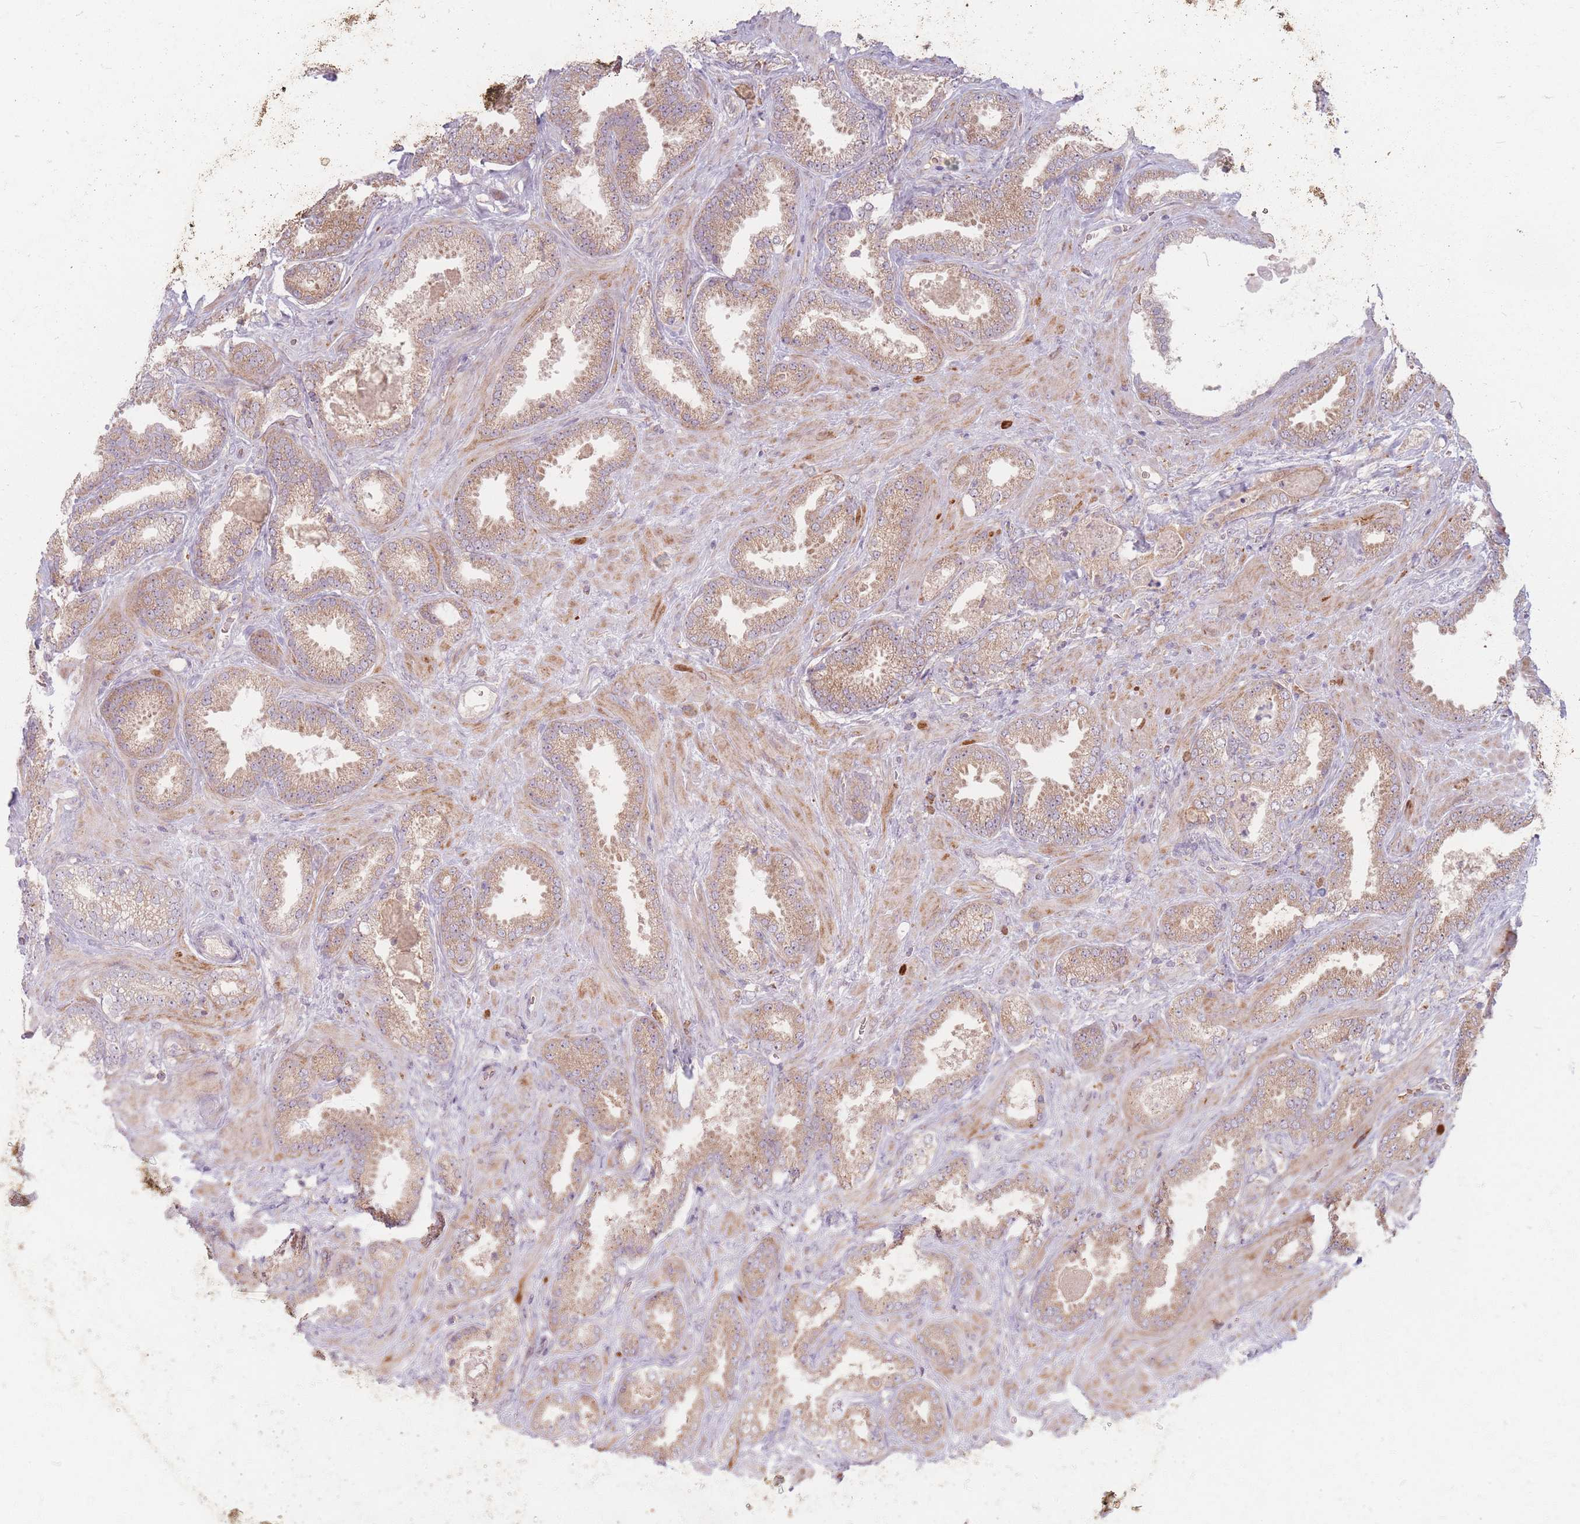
{"staining": {"intensity": "weak", "quantity": ">75%", "location": "cytoplasmic/membranous"}, "tissue": "prostate cancer", "cell_type": "Tumor cells", "image_type": "cancer", "snomed": [{"axis": "morphology", "description": "Adenocarcinoma, Low grade"}, {"axis": "topography", "description": "Prostate"}], "caption": "The photomicrograph demonstrates staining of prostate cancer (low-grade adenocarcinoma), revealing weak cytoplasmic/membranous protein expression (brown color) within tumor cells.", "gene": "SMIM14", "patient": {"sex": "male", "age": 62}}